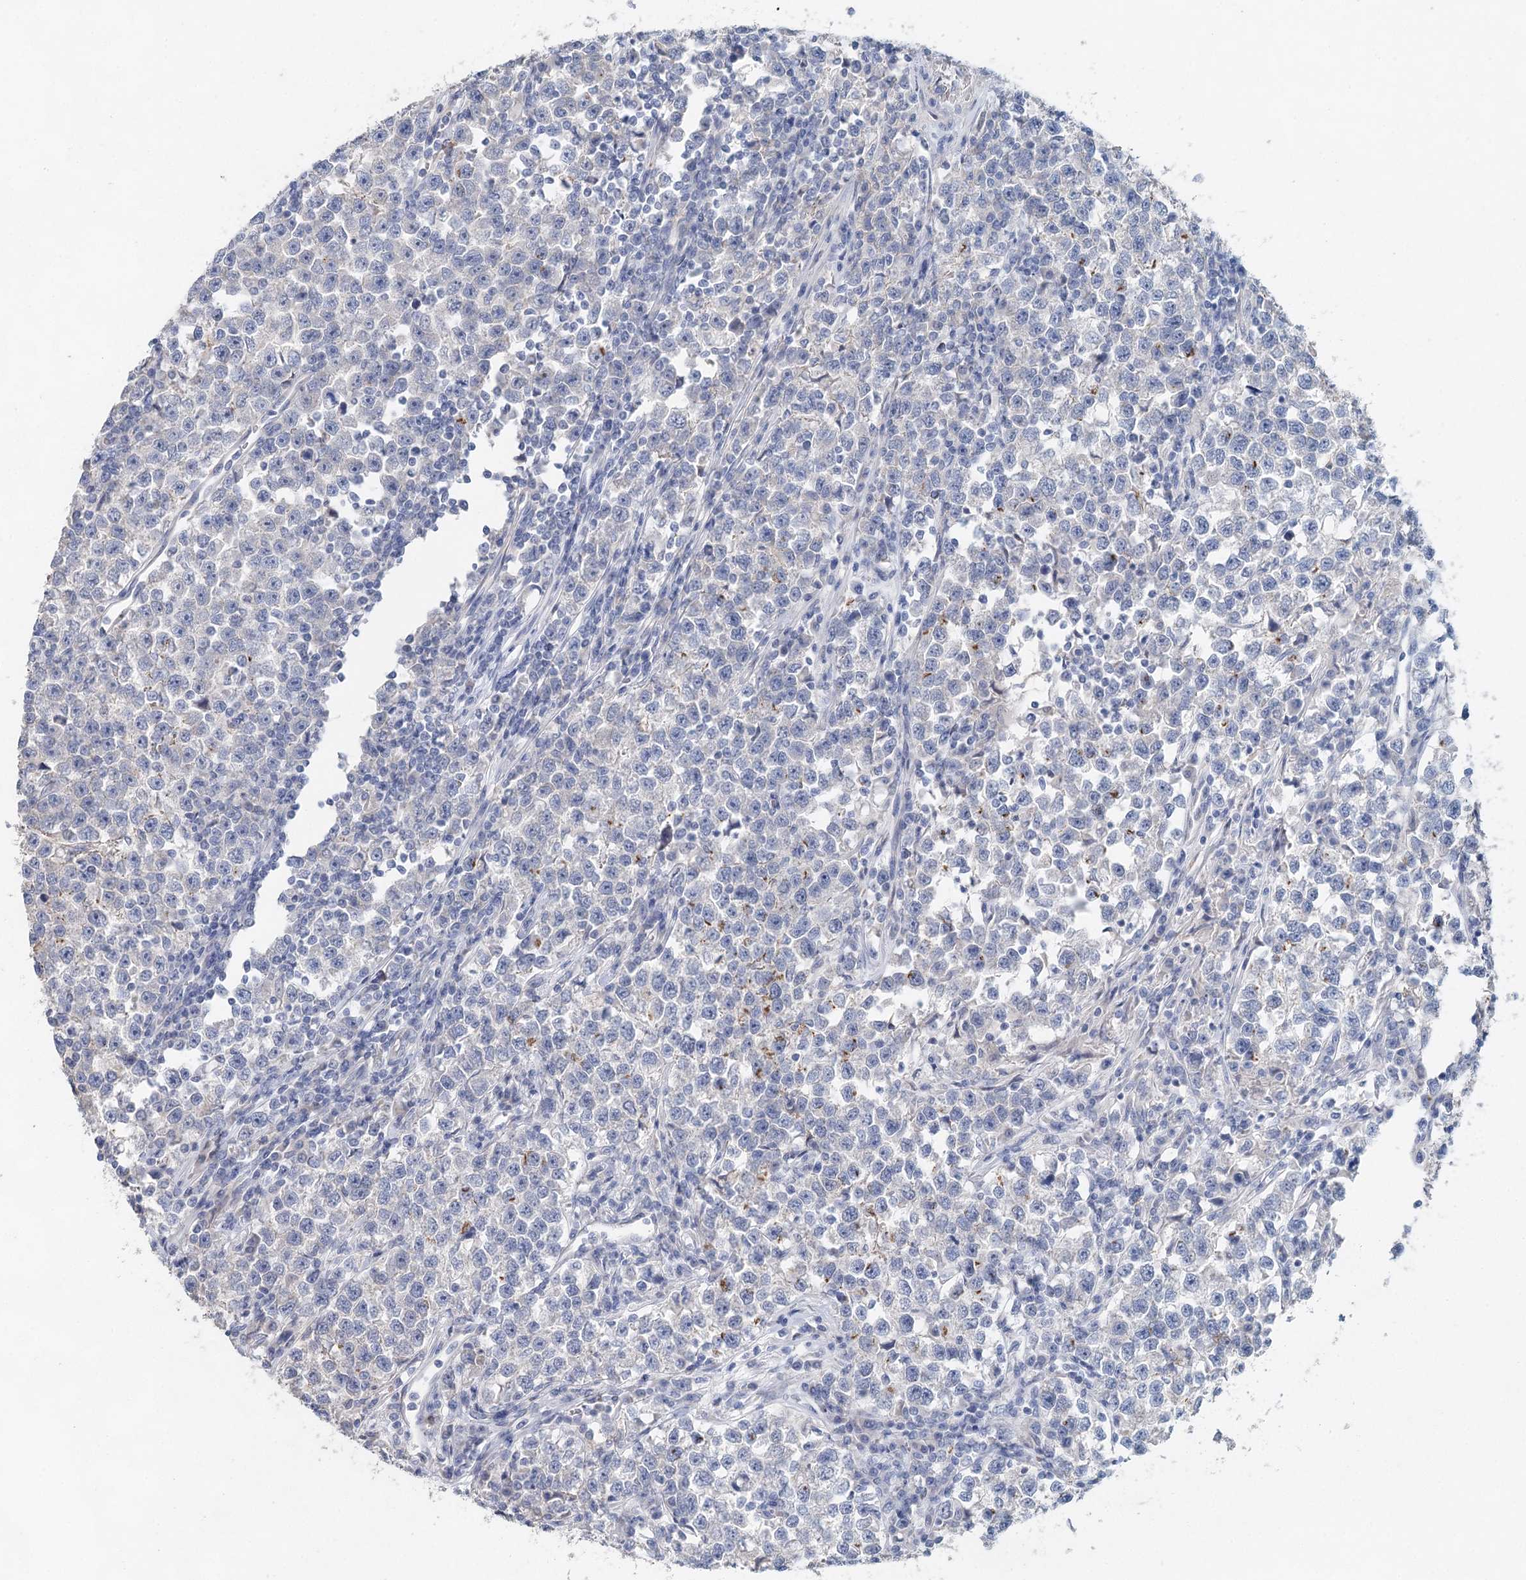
{"staining": {"intensity": "negative", "quantity": "none", "location": "none"}, "tissue": "testis cancer", "cell_type": "Tumor cells", "image_type": "cancer", "snomed": [{"axis": "morphology", "description": "Normal tissue, NOS"}, {"axis": "morphology", "description": "Seminoma, NOS"}, {"axis": "topography", "description": "Testis"}], "caption": "Immunohistochemistry (IHC) photomicrograph of testis cancer (seminoma) stained for a protein (brown), which demonstrates no positivity in tumor cells.", "gene": "MYL6B", "patient": {"sex": "male", "age": 43}}